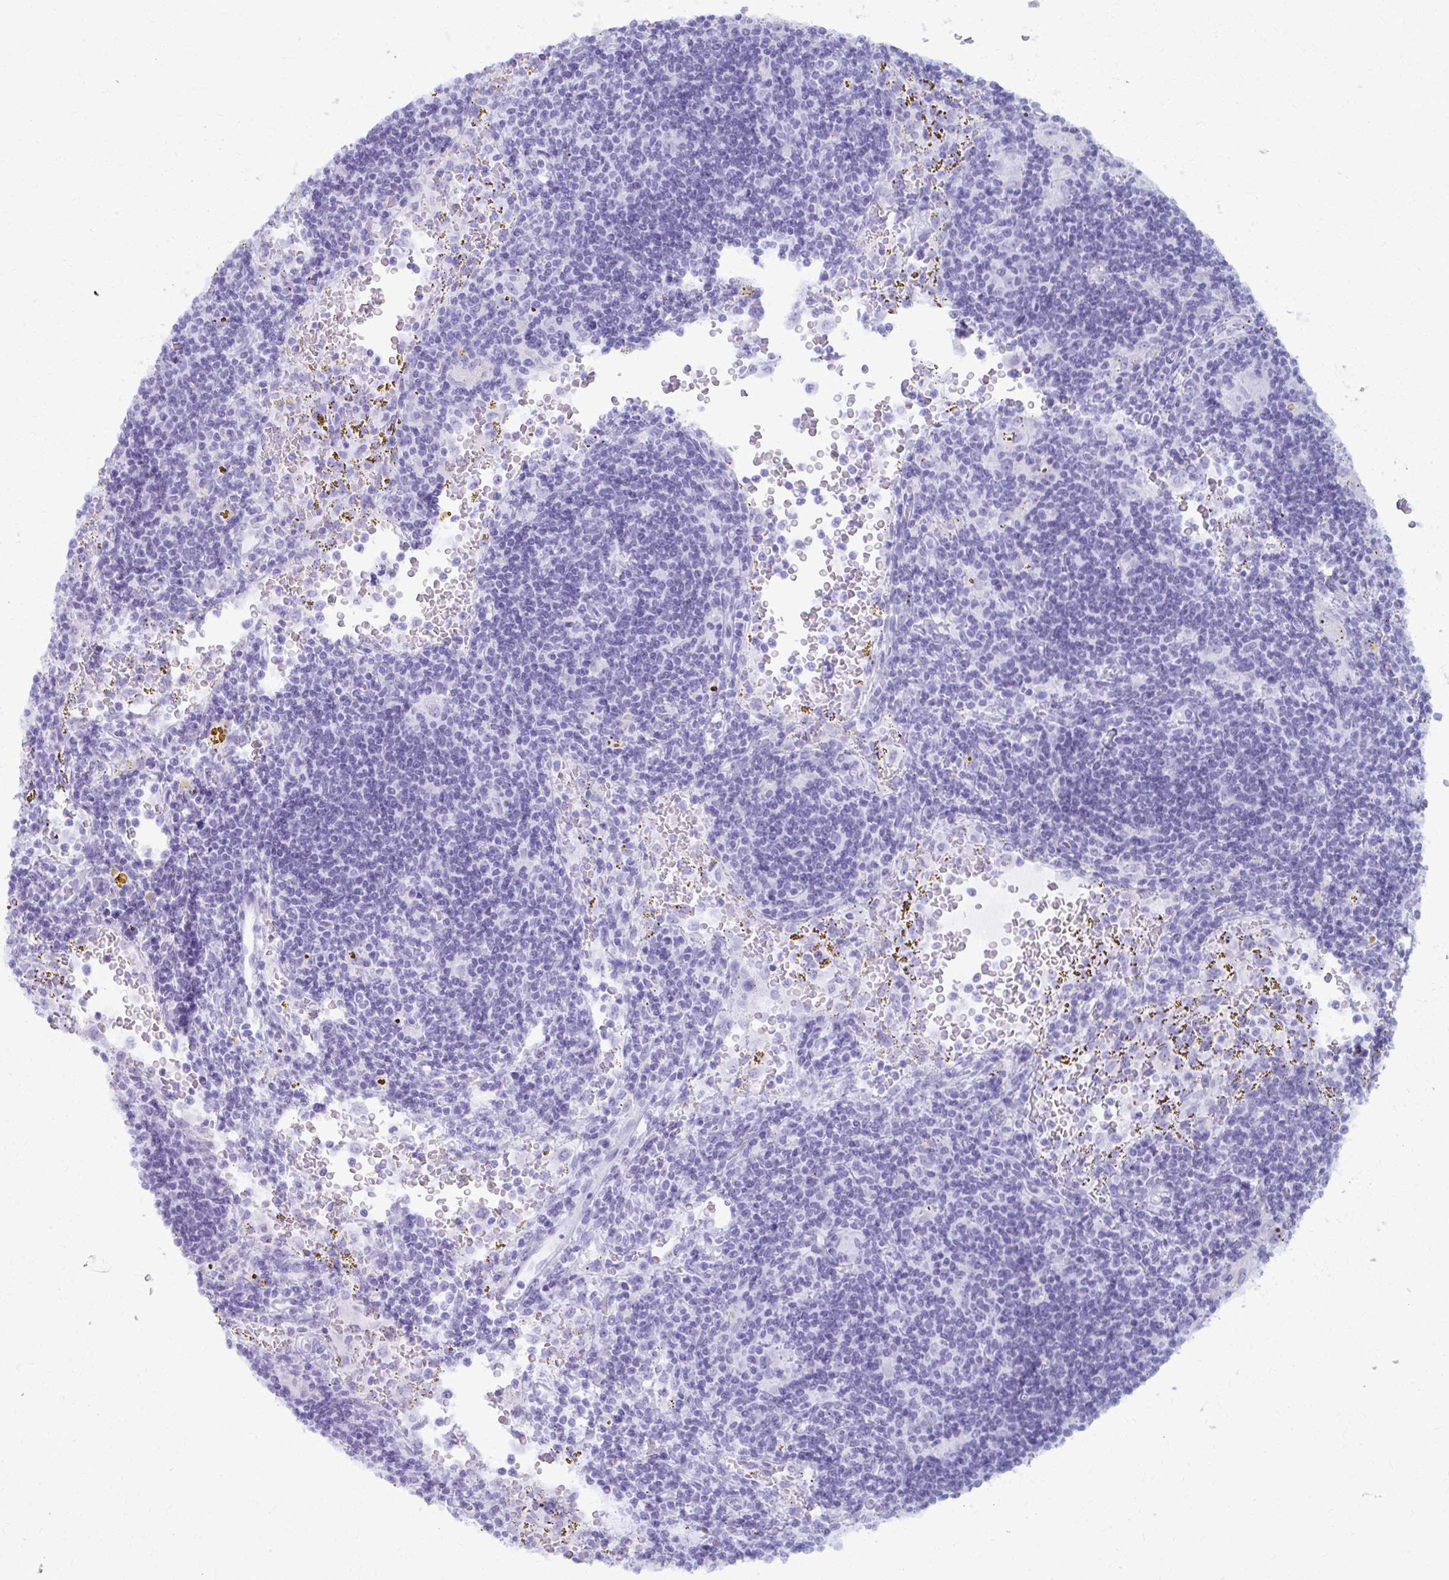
{"staining": {"intensity": "negative", "quantity": "none", "location": "none"}, "tissue": "lymphoma", "cell_type": "Tumor cells", "image_type": "cancer", "snomed": [{"axis": "morphology", "description": "Malignant lymphoma, non-Hodgkin's type, Low grade"}, {"axis": "topography", "description": "Spleen"}], "caption": "Immunohistochemistry micrograph of neoplastic tissue: lymphoma stained with DAB (3,3'-diaminobenzidine) displays no significant protein expression in tumor cells.", "gene": "MAF1", "patient": {"sex": "female", "age": 70}}